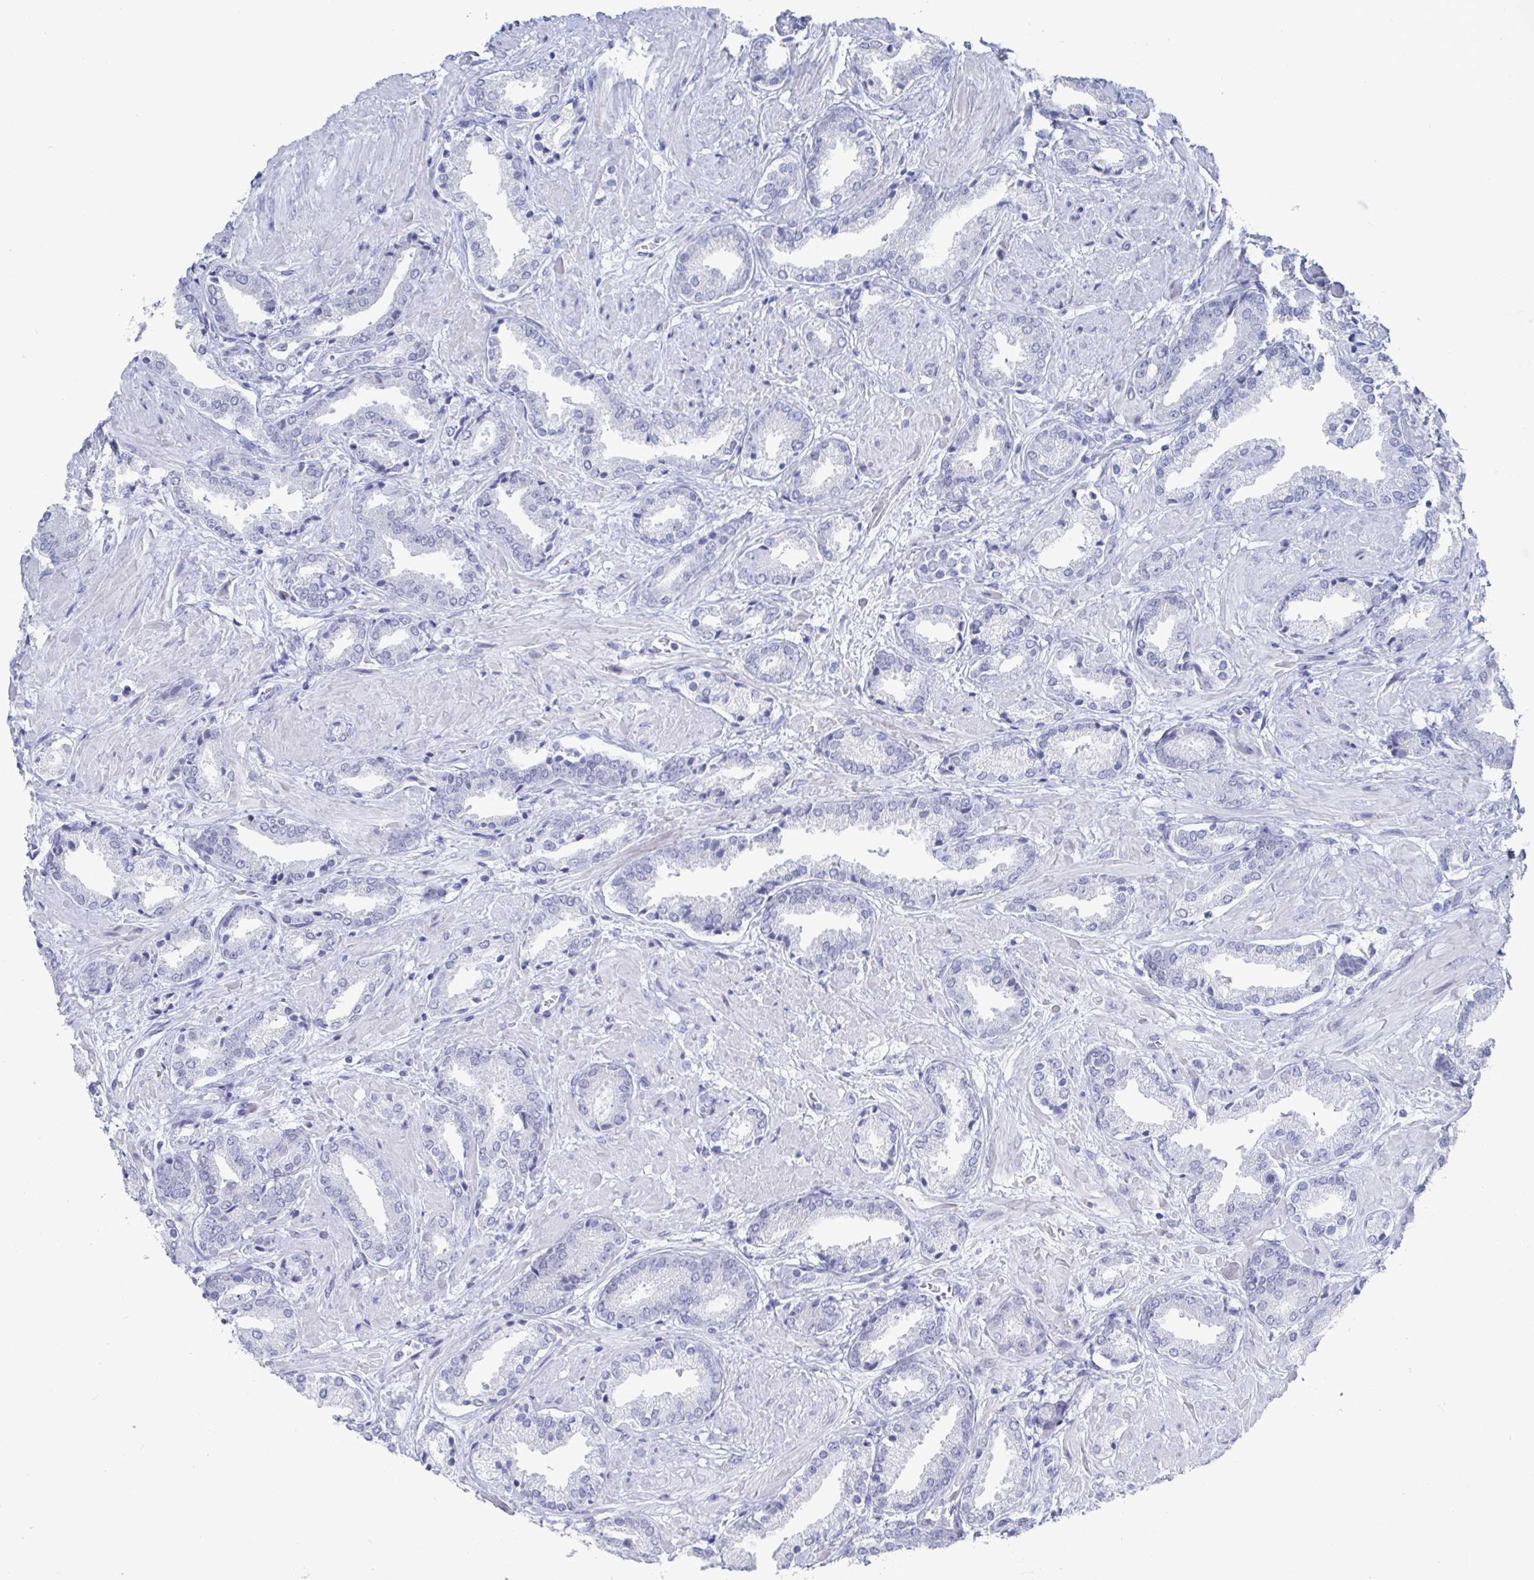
{"staining": {"intensity": "negative", "quantity": "none", "location": "none"}, "tissue": "prostate cancer", "cell_type": "Tumor cells", "image_type": "cancer", "snomed": [{"axis": "morphology", "description": "Adenocarcinoma, High grade"}, {"axis": "topography", "description": "Prostate"}], "caption": "This is an immunohistochemistry (IHC) micrograph of prostate cancer. There is no positivity in tumor cells.", "gene": "CAMKV", "patient": {"sex": "male", "age": 56}}